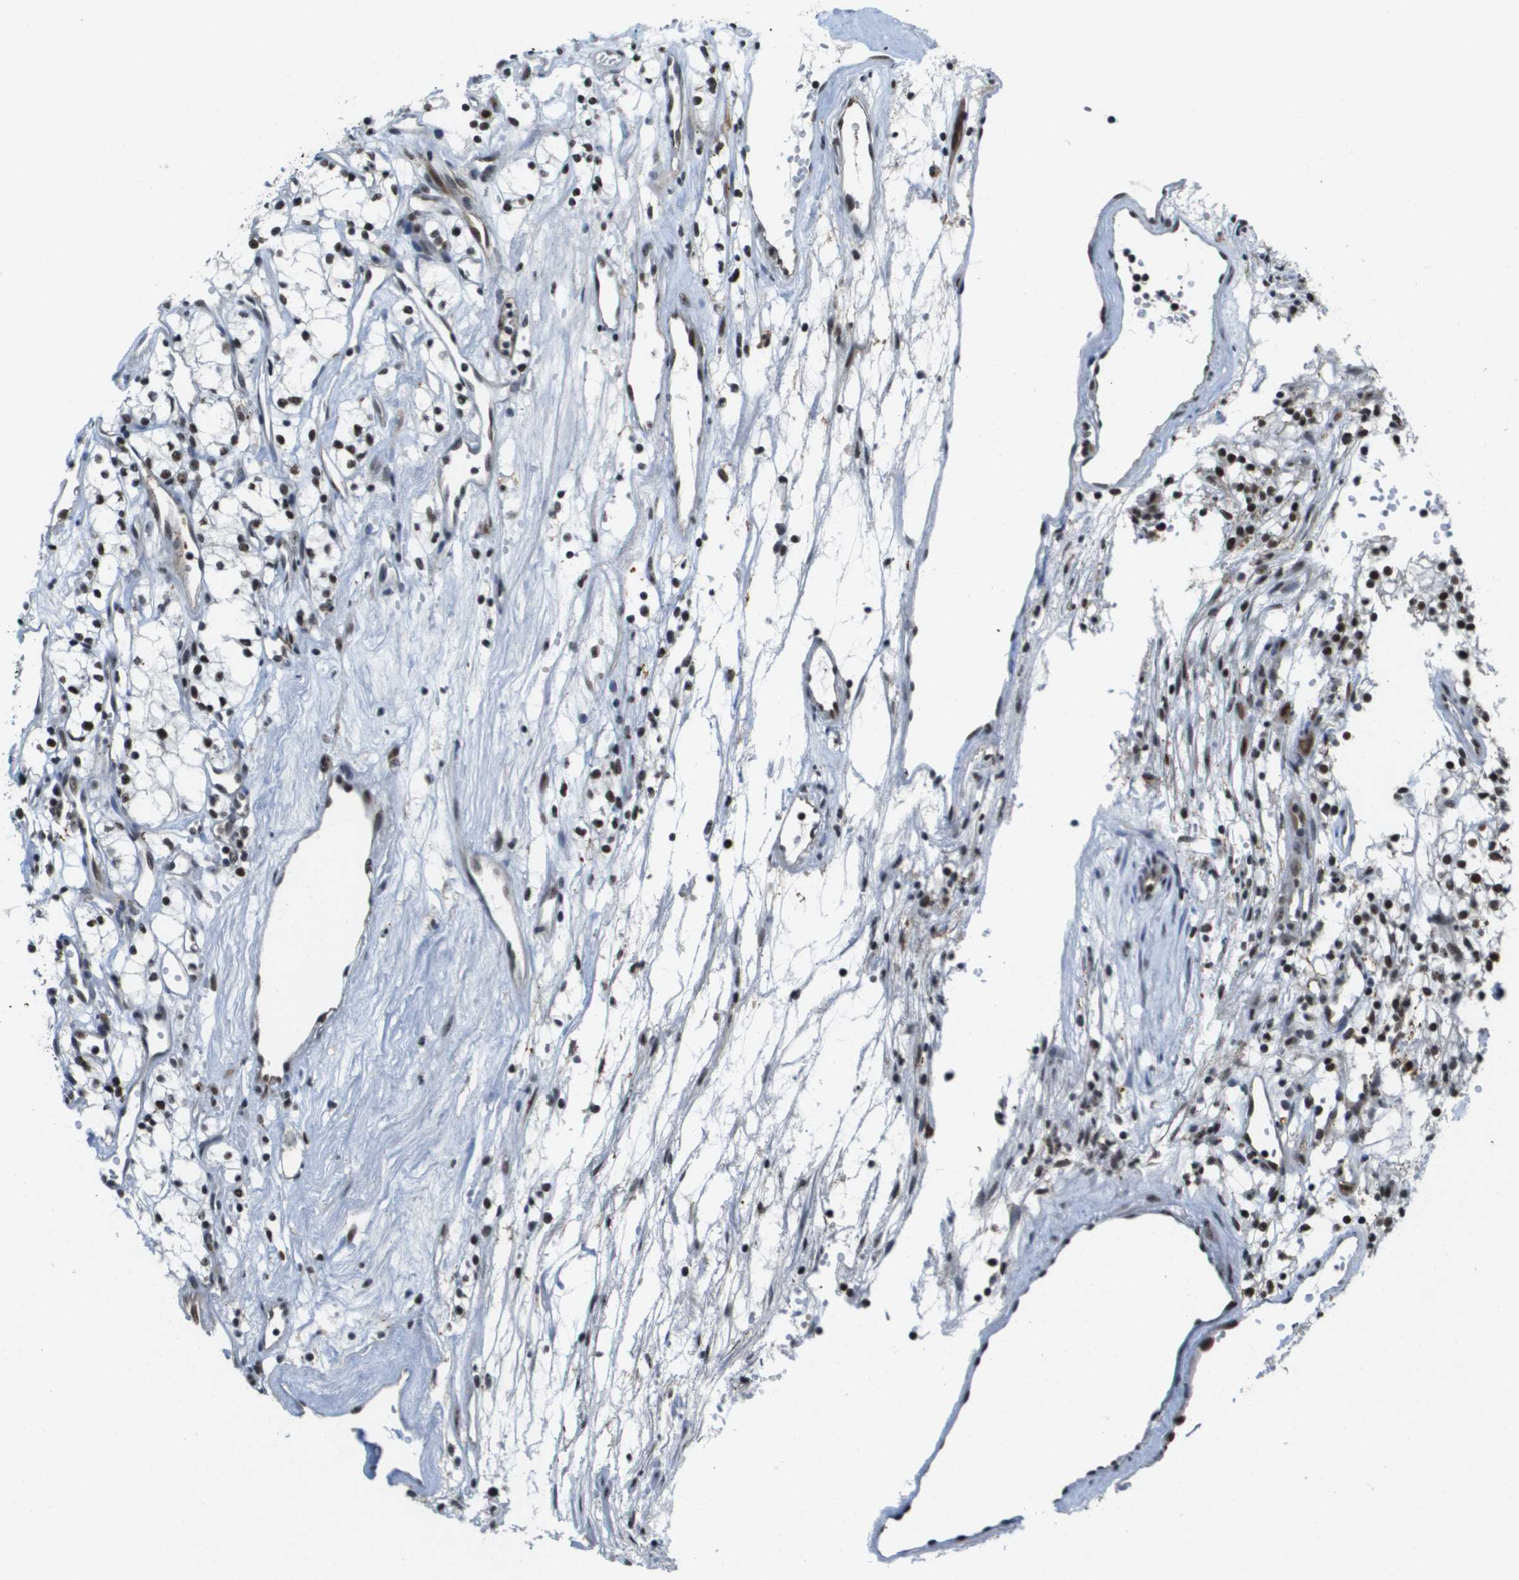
{"staining": {"intensity": "strong", "quantity": ">75%", "location": "nuclear"}, "tissue": "renal cancer", "cell_type": "Tumor cells", "image_type": "cancer", "snomed": [{"axis": "morphology", "description": "Adenocarcinoma, NOS"}, {"axis": "topography", "description": "Kidney"}], "caption": "High-power microscopy captured an immunohistochemistry micrograph of renal cancer (adenocarcinoma), revealing strong nuclear positivity in about >75% of tumor cells.", "gene": "EP400", "patient": {"sex": "male", "age": 59}}